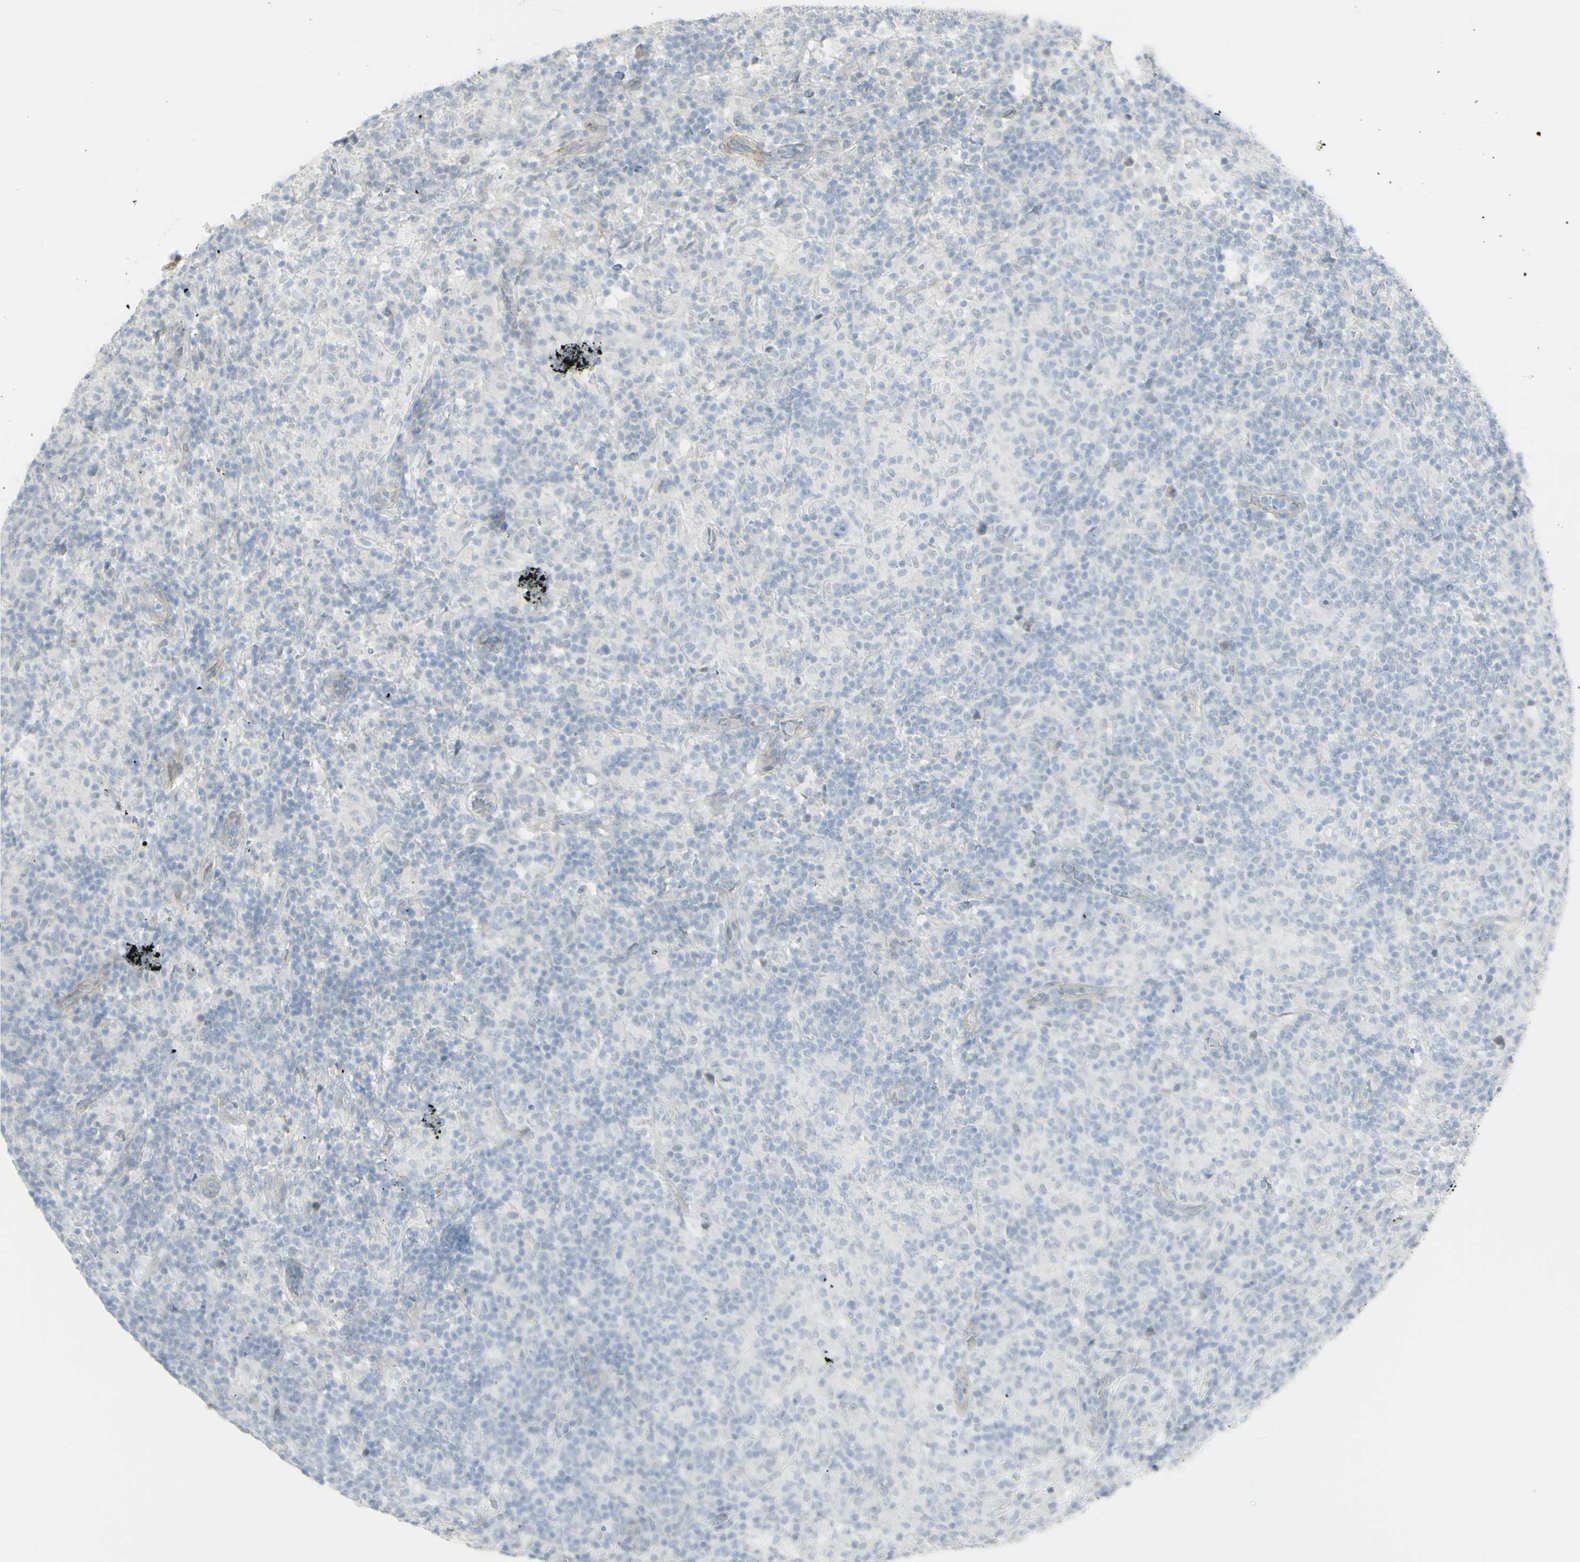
{"staining": {"intensity": "negative", "quantity": "none", "location": "none"}, "tissue": "lymphoma", "cell_type": "Tumor cells", "image_type": "cancer", "snomed": [{"axis": "morphology", "description": "Hodgkin's disease, NOS"}, {"axis": "topography", "description": "Lymph node"}], "caption": "High power microscopy micrograph of an immunohistochemistry (IHC) micrograph of Hodgkin's disease, revealing no significant expression in tumor cells. (DAB (3,3'-diaminobenzidine) IHC, high magnification).", "gene": "NDST4", "patient": {"sex": "male", "age": 70}}